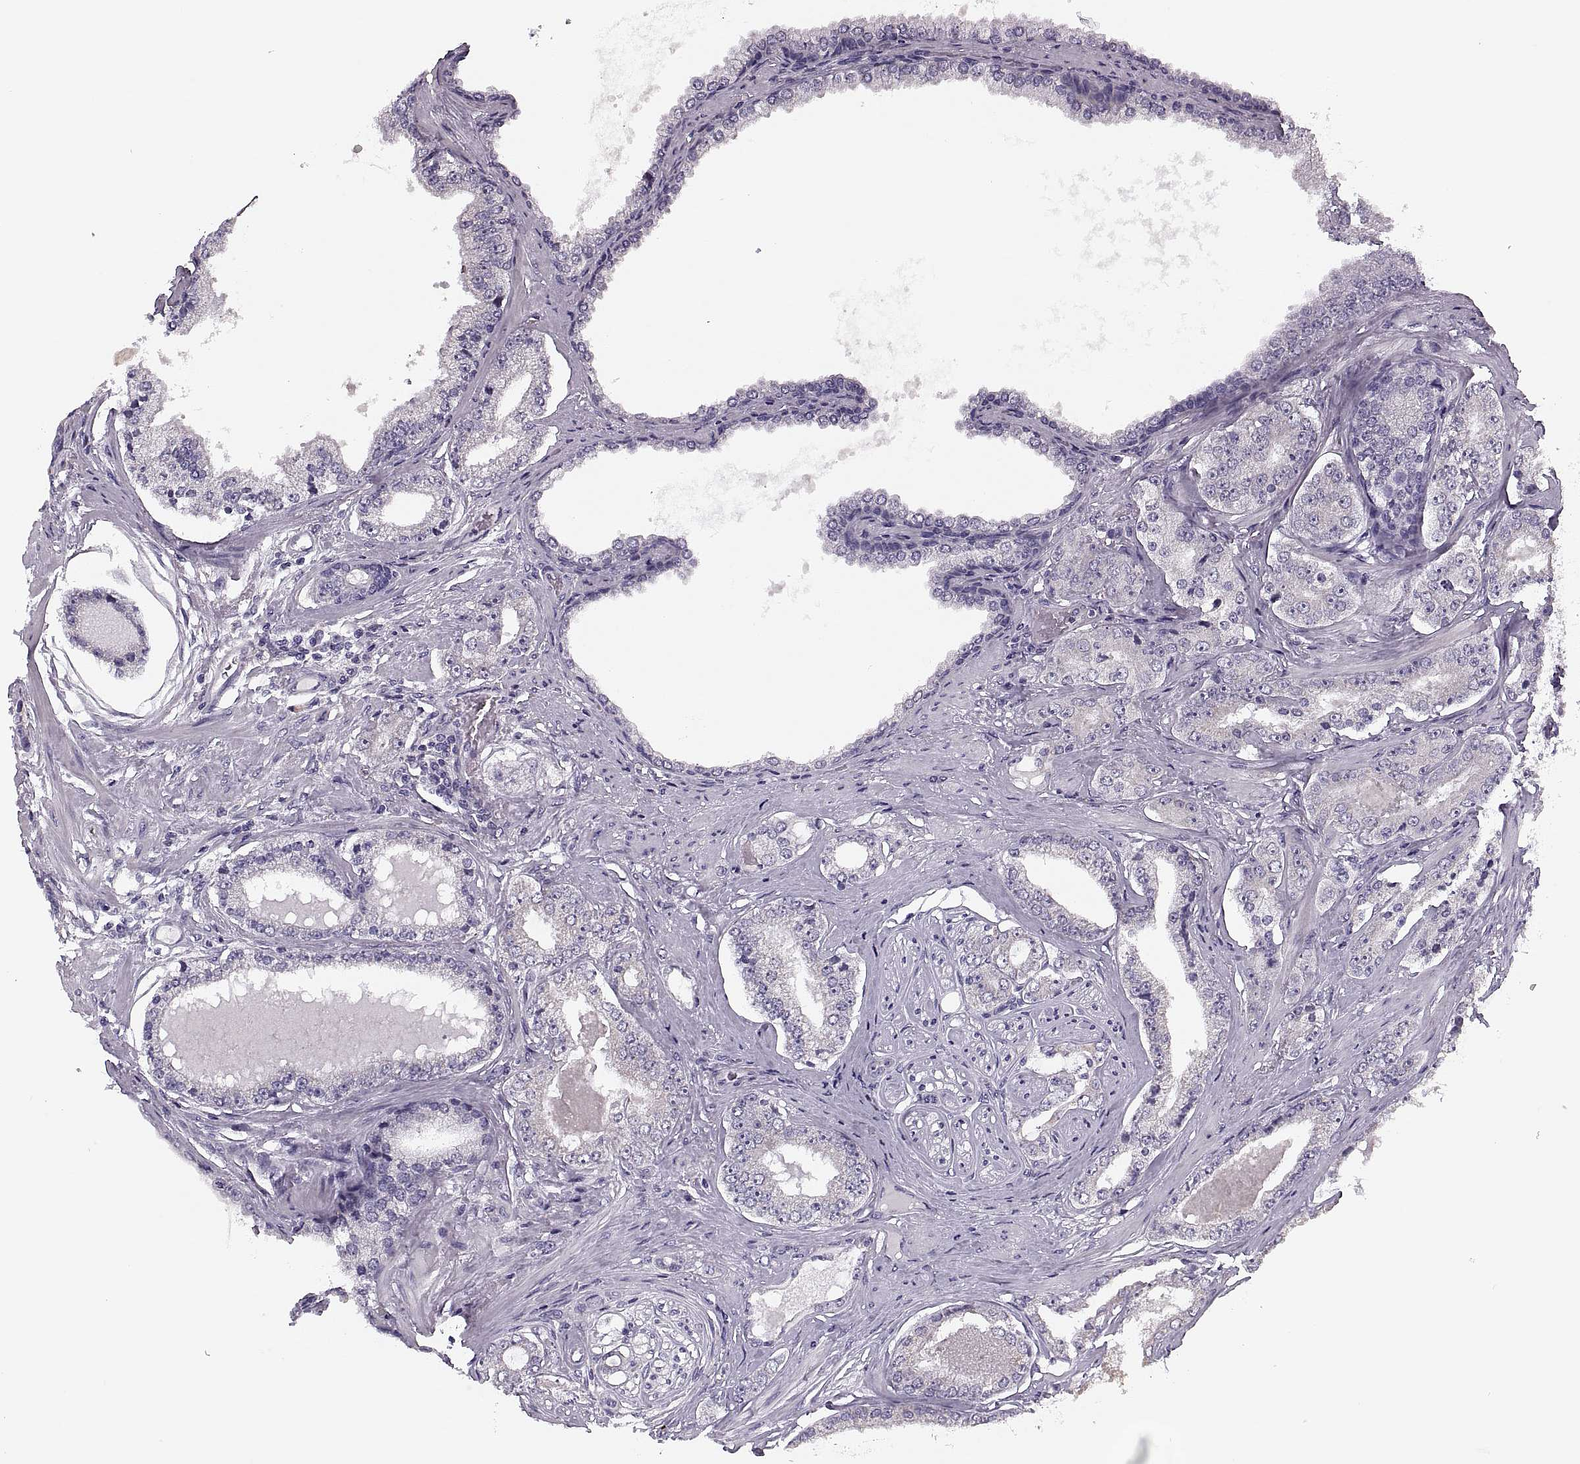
{"staining": {"intensity": "negative", "quantity": "none", "location": "none"}, "tissue": "prostate cancer", "cell_type": "Tumor cells", "image_type": "cancer", "snomed": [{"axis": "morphology", "description": "Adenocarcinoma, NOS"}, {"axis": "topography", "description": "Prostate"}], "caption": "Micrograph shows no significant protein staining in tumor cells of prostate cancer.", "gene": "PRSS54", "patient": {"sex": "male", "age": 64}}